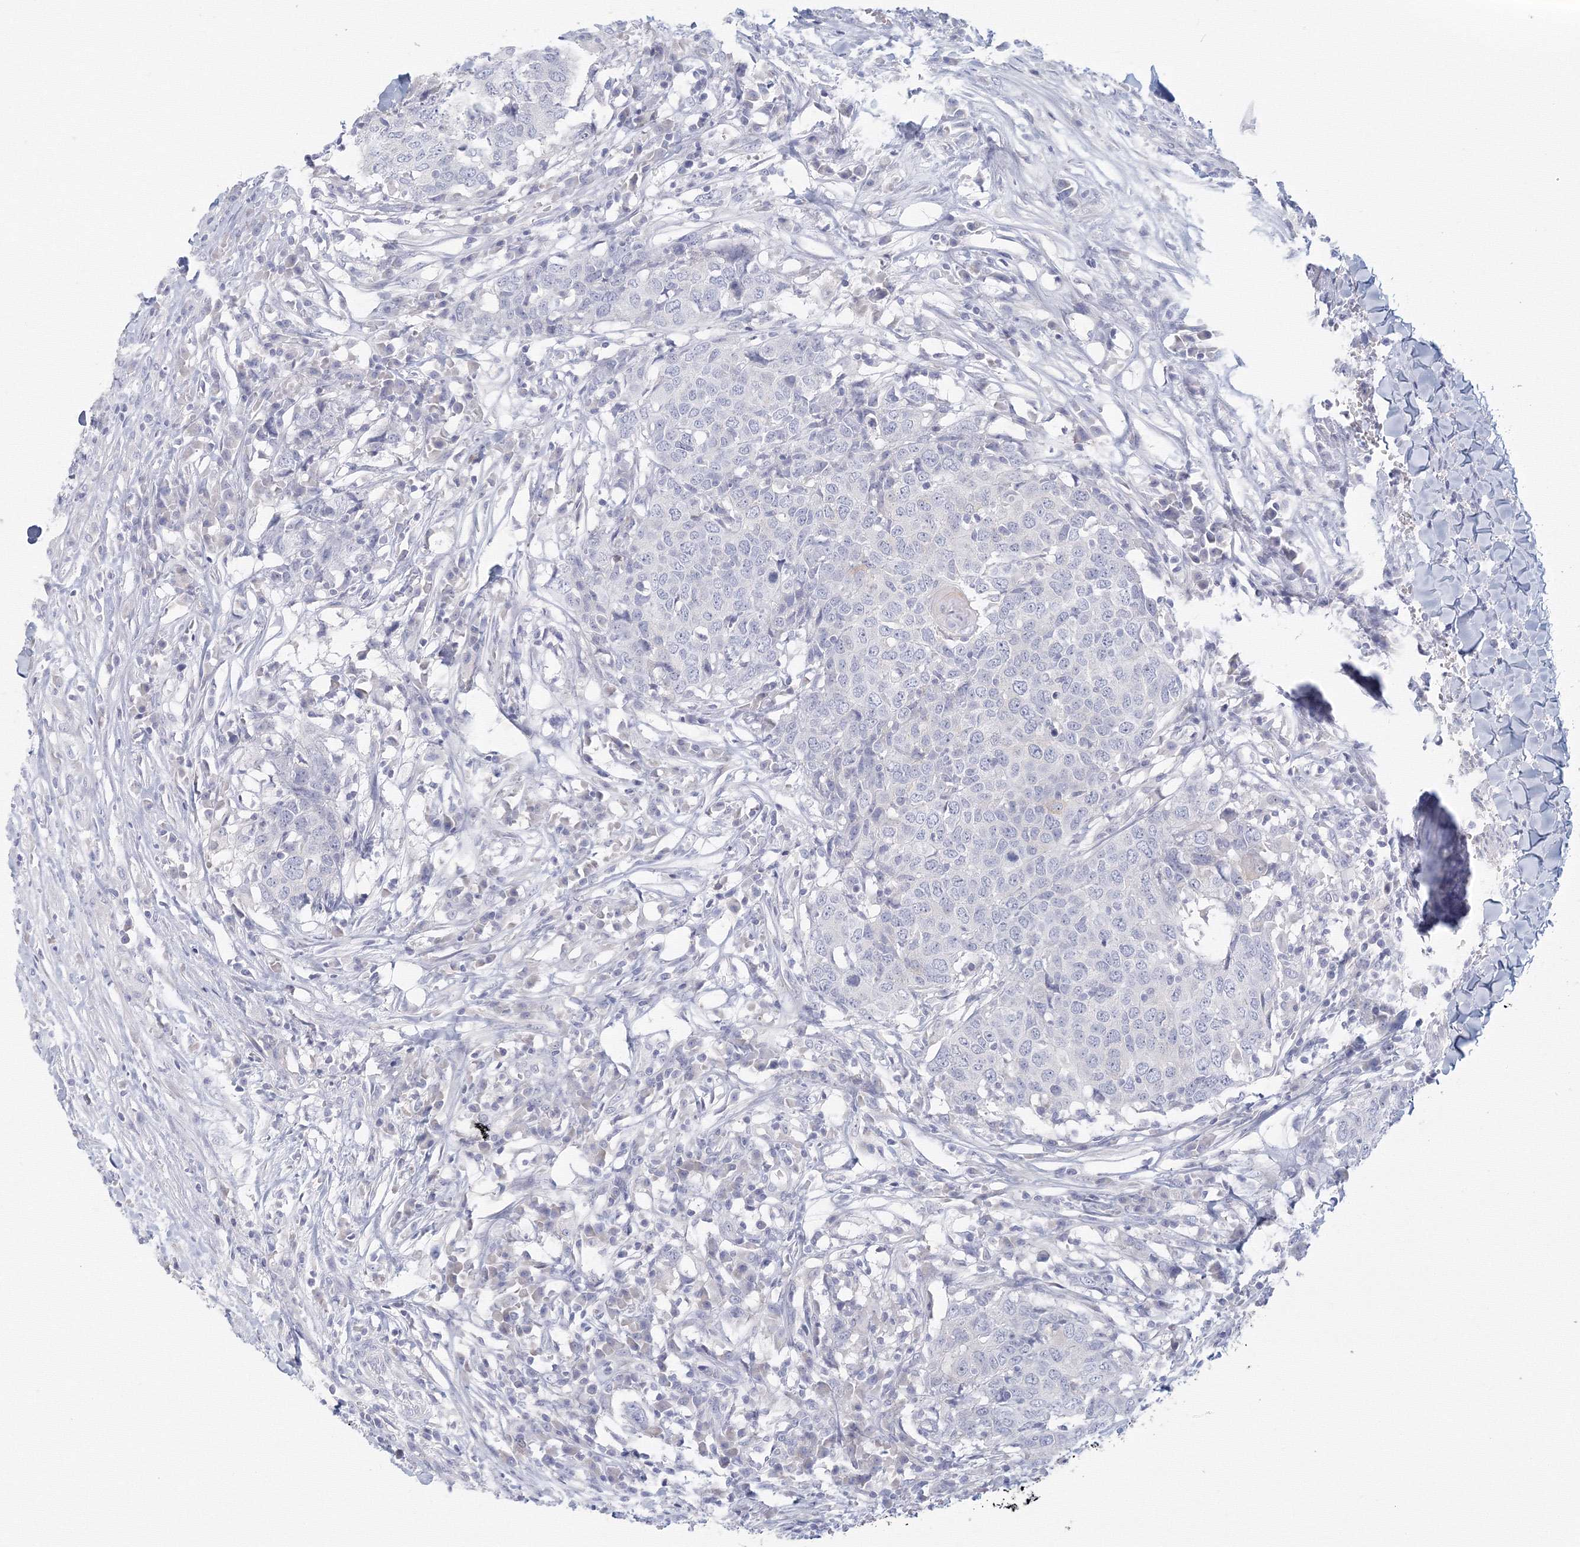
{"staining": {"intensity": "negative", "quantity": "none", "location": "none"}, "tissue": "head and neck cancer", "cell_type": "Tumor cells", "image_type": "cancer", "snomed": [{"axis": "morphology", "description": "Squamous cell carcinoma, NOS"}, {"axis": "topography", "description": "Head-Neck"}], "caption": "A high-resolution histopathology image shows immunohistochemistry (IHC) staining of head and neck squamous cell carcinoma, which reveals no significant staining in tumor cells. The staining was performed using DAB (3,3'-diaminobenzidine) to visualize the protein expression in brown, while the nuclei were stained in blue with hematoxylin (Magnification: 20x).", "gene": "TACC2", "patient": {"sex": "male", "age": 66}}